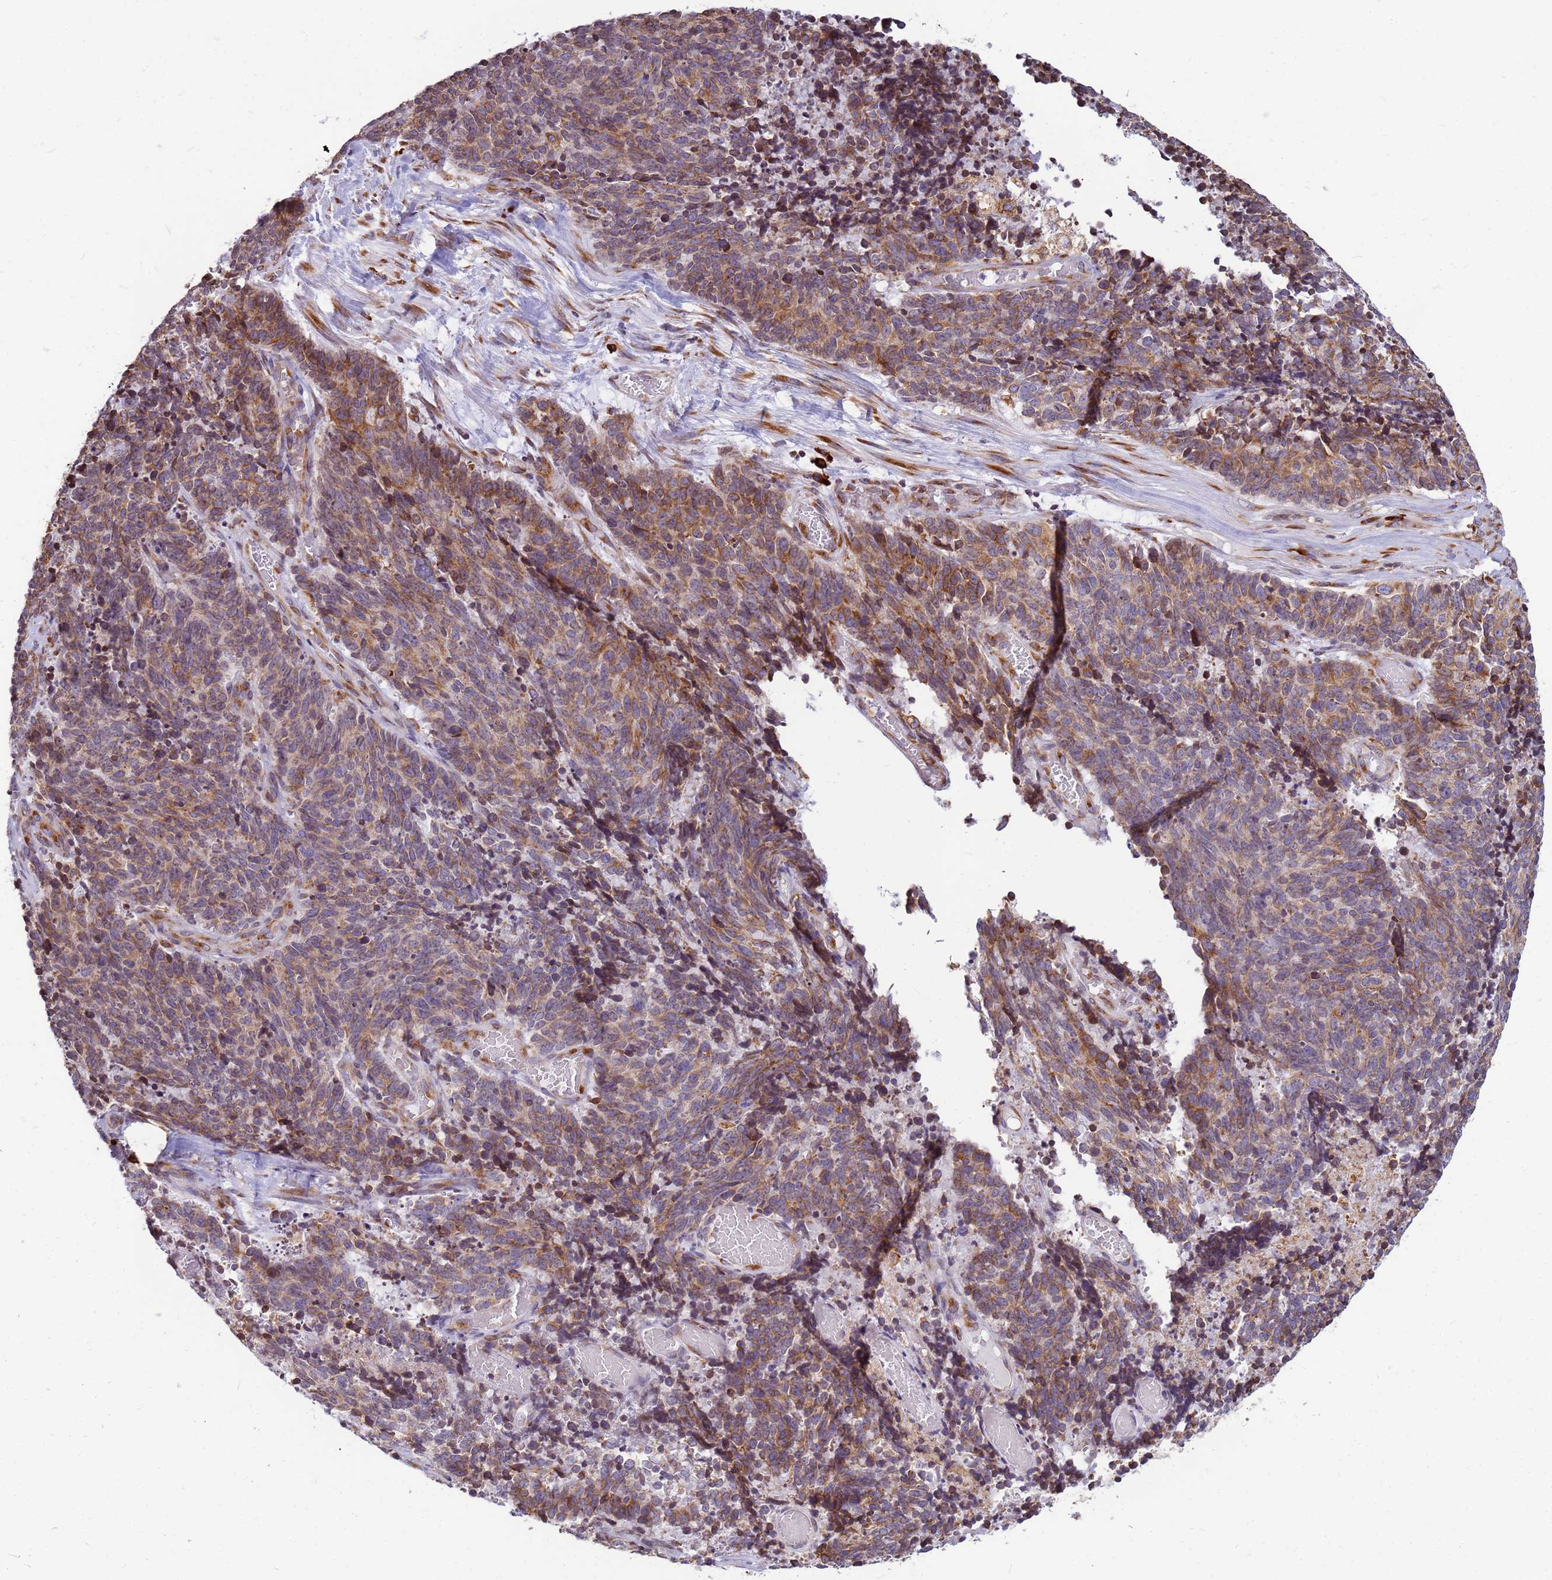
{"staining": {"intensity": "moderate", "quantity": ">75%", "location": "cytoplasmic/membranous"}, "tissue": "cervical cancer", "cell_type": "Tumor cells", "image_type": "cancer", "snomed": [{"axis": "morphology", "description": "Squamous cell carcinoma, NOS"}, {"axis": "topography", "description": "Cervix"}], "caption": "High-power microscopy captured an IHC photomicrograph of cervical cancer (squamous cell carcinoma), revealing moderate cytoplasmic/membranous positivity in approximately >75% of tumor cells. (DAB (3,3'-diaminobenzidine) = brown stain, brightfield microscopy at high magnification).", "gene": "SSR4", "patient": {"sex": "female", "age": 29}}